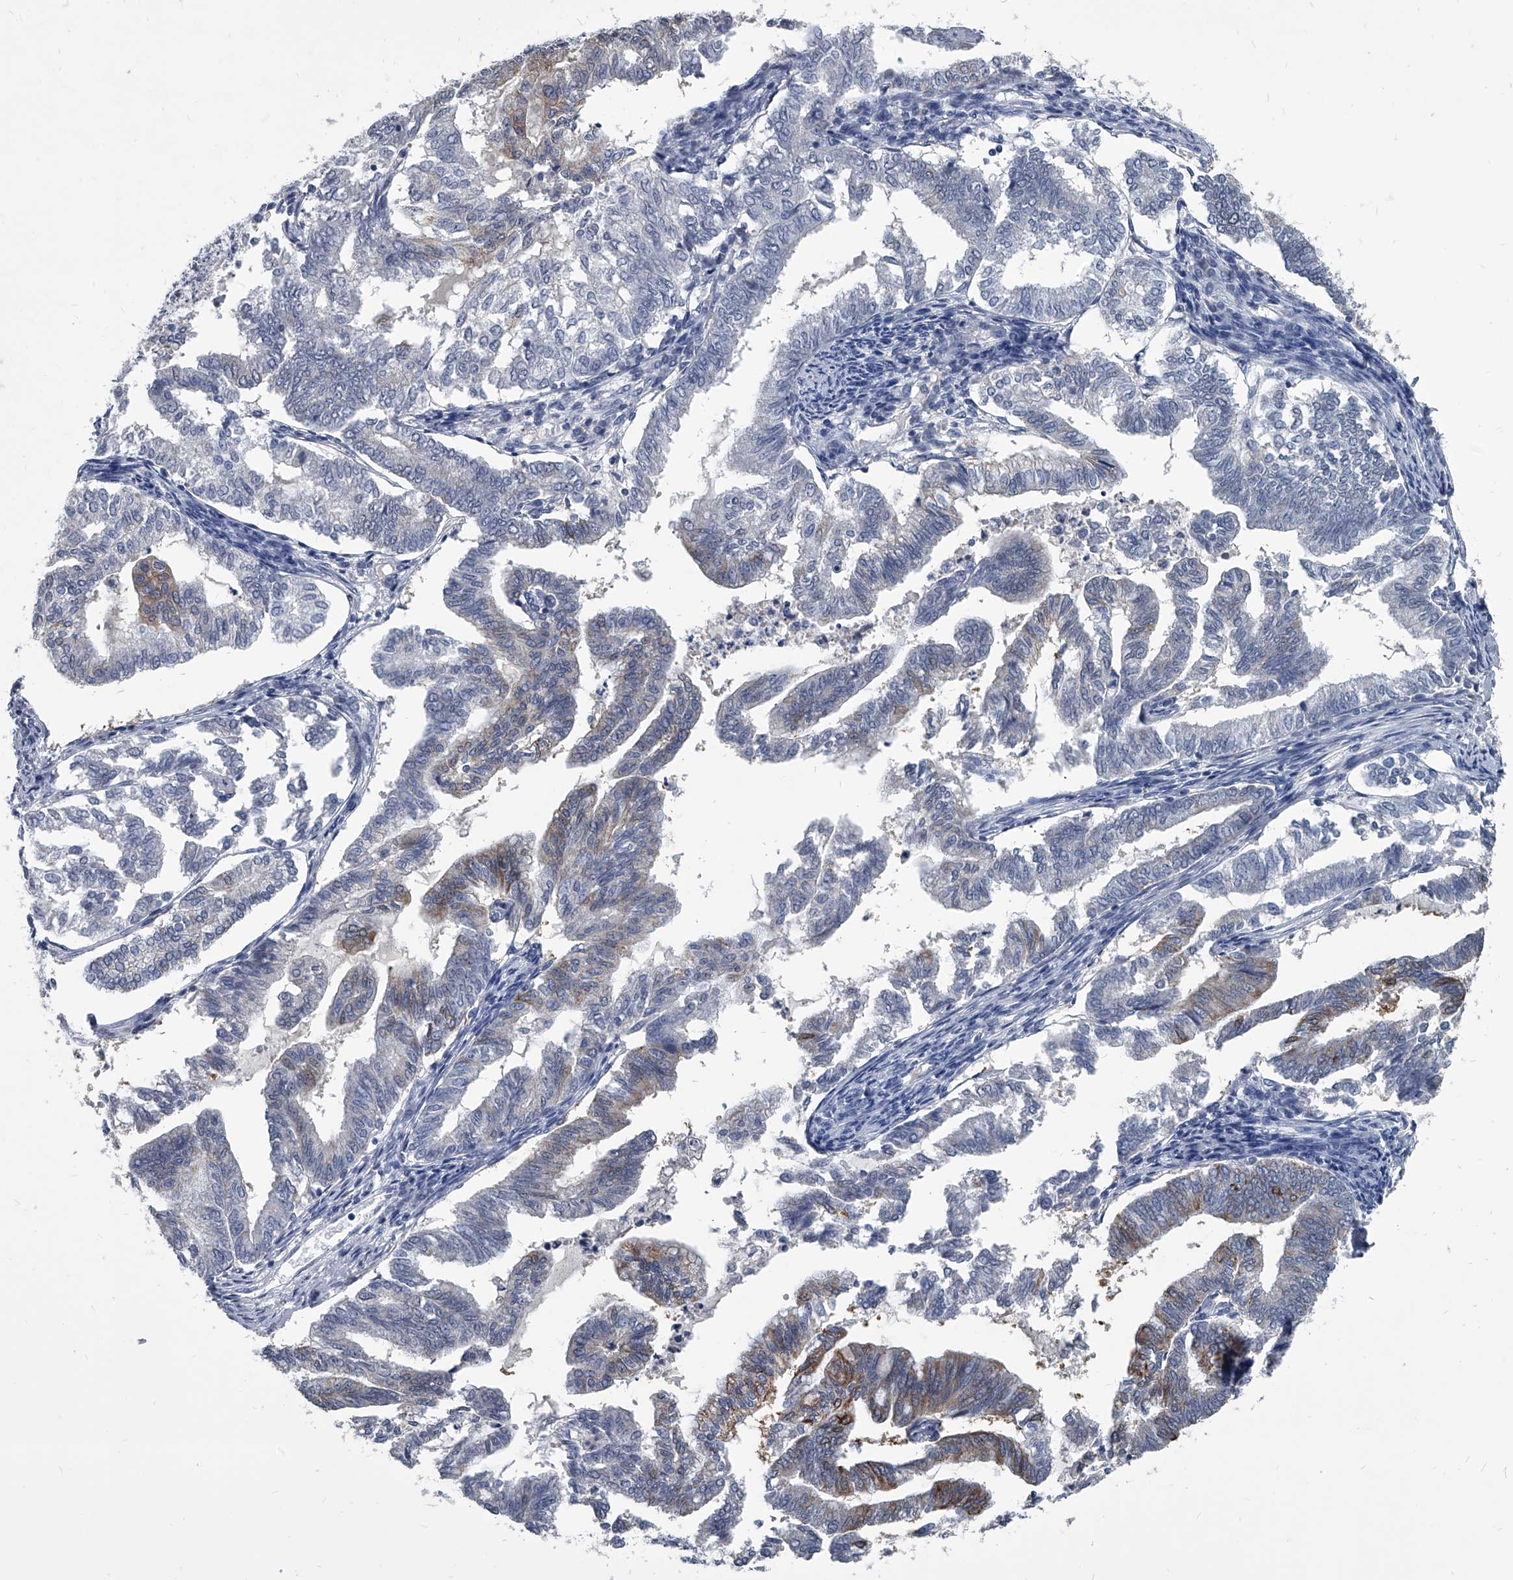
{"staining": {"intensity": "moderate", "quantity": "<25%", "location": "cytoplasmic/membranous"}, "tissue": "endometrial cancer", "cell_type": "Tumor cells", "image_type": "cancer", "snomed": [{"axis": "morphology", "description": "Adenocarcinoma, NOS"}, {"axis": "topography", "description": "Endometrium"}], "caption": "IHC (DAB (3,3'-diaminobenzidine)) staining of endometrial cancer (adenocarcinoma) displays moderate cytoplasmic/membranous protein positivity in about <25% of tumor cells.", "gene": "BCAS1", "patient": {"sex": "female", "age": 79}}